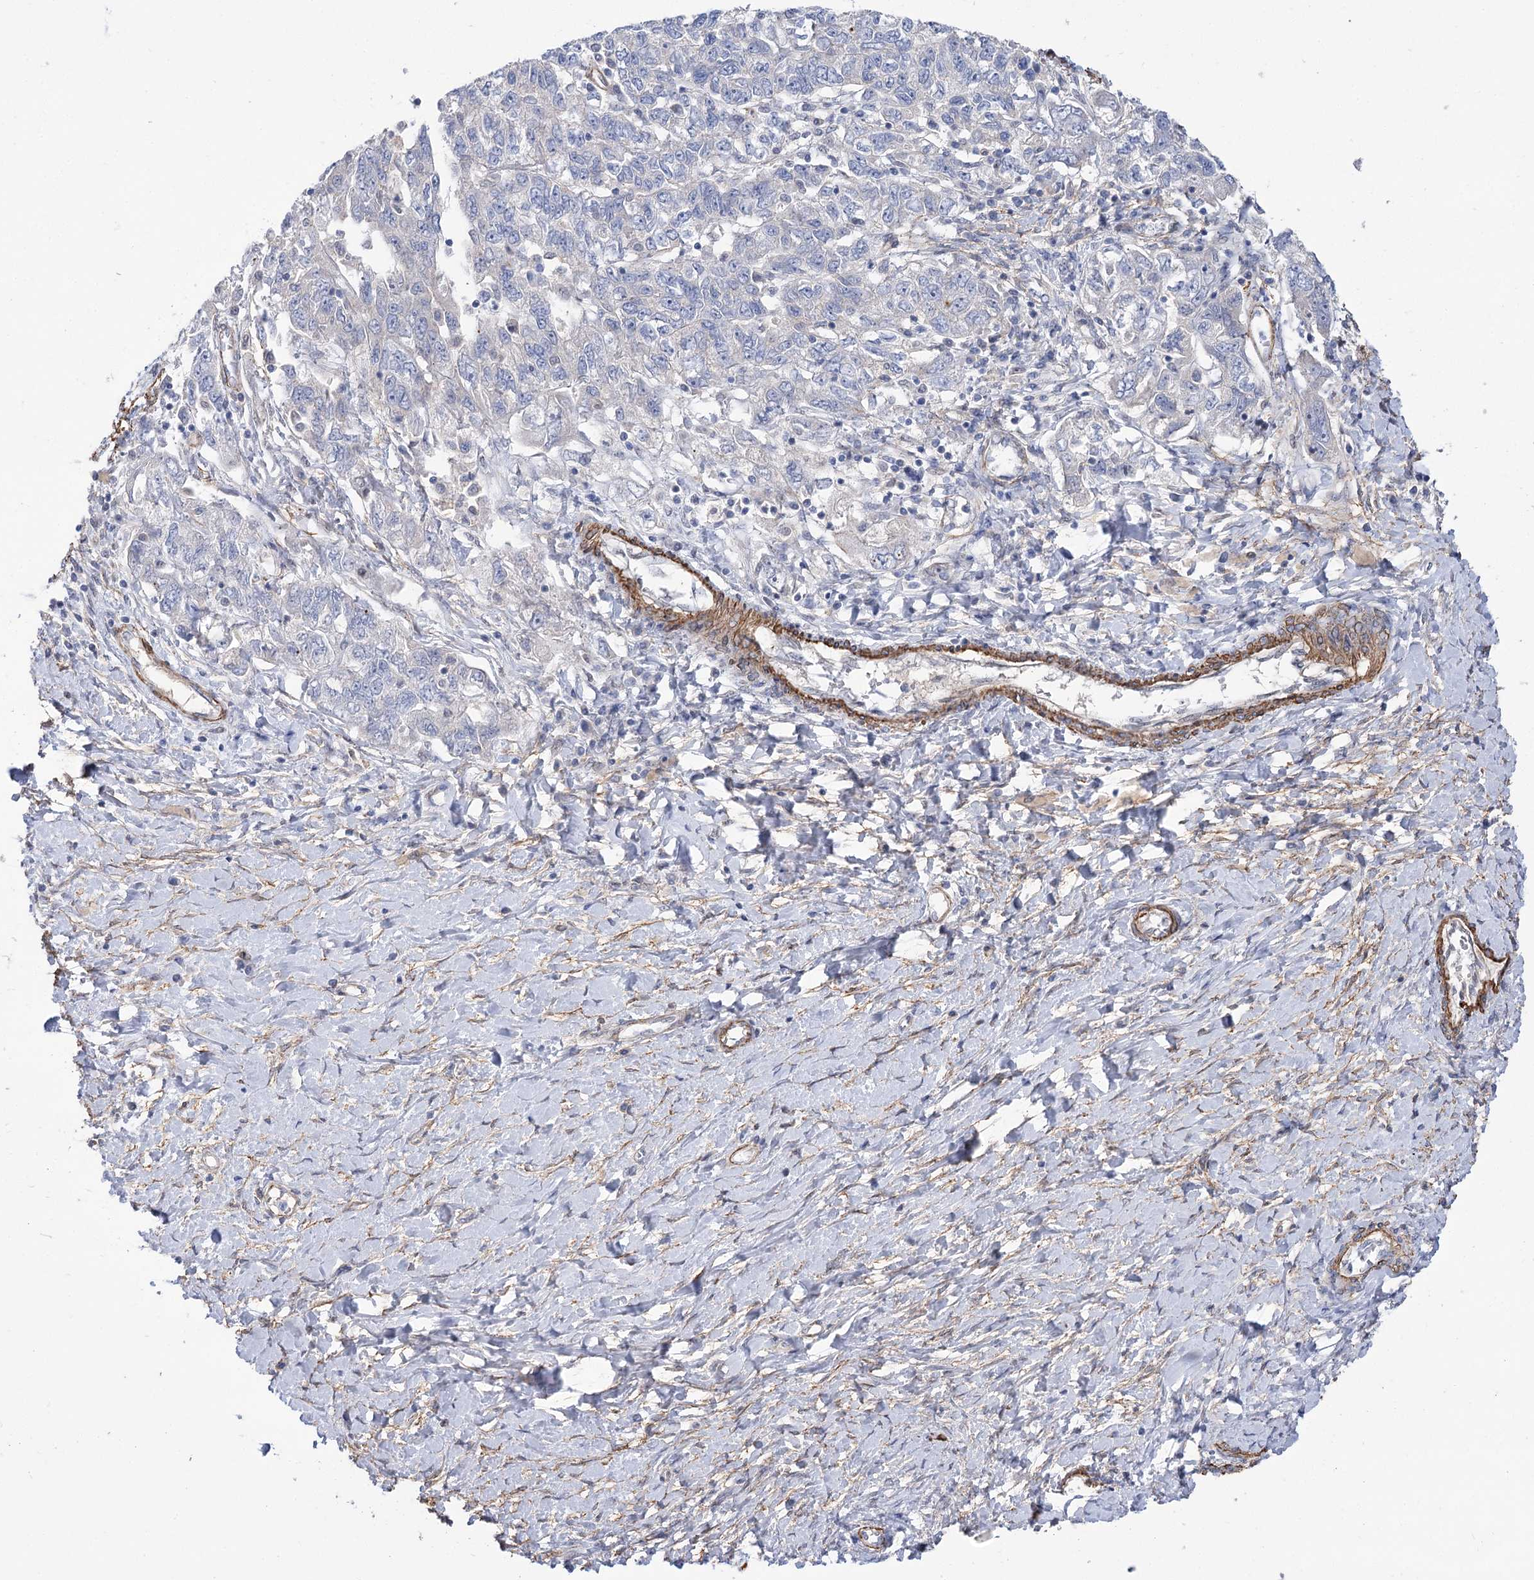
{"staining": {"intensity": "negative", "quantity": "none", "location": "none"}, "tissue": "ovarian cancer", "cell_type": "Tumor cells", "image_type": "cancer", "snomed": [{"axis": "morphology", "description": "Carcinoma, NOS"}, {"axis": "morphology", "description": "Cystadenocarcinoma, serous, NOS"}, {"axis": "topography", "description": "Ovary"}], "caption": "Tumor cells are negative for protein expression in human ovarian cancer (carcinoma). (DAB (3,3'-diaminobenzidine) immunohistochemistry, high magnification).", "gene": "WASHC3", "patient": {"sex": "female", "age": 69}}